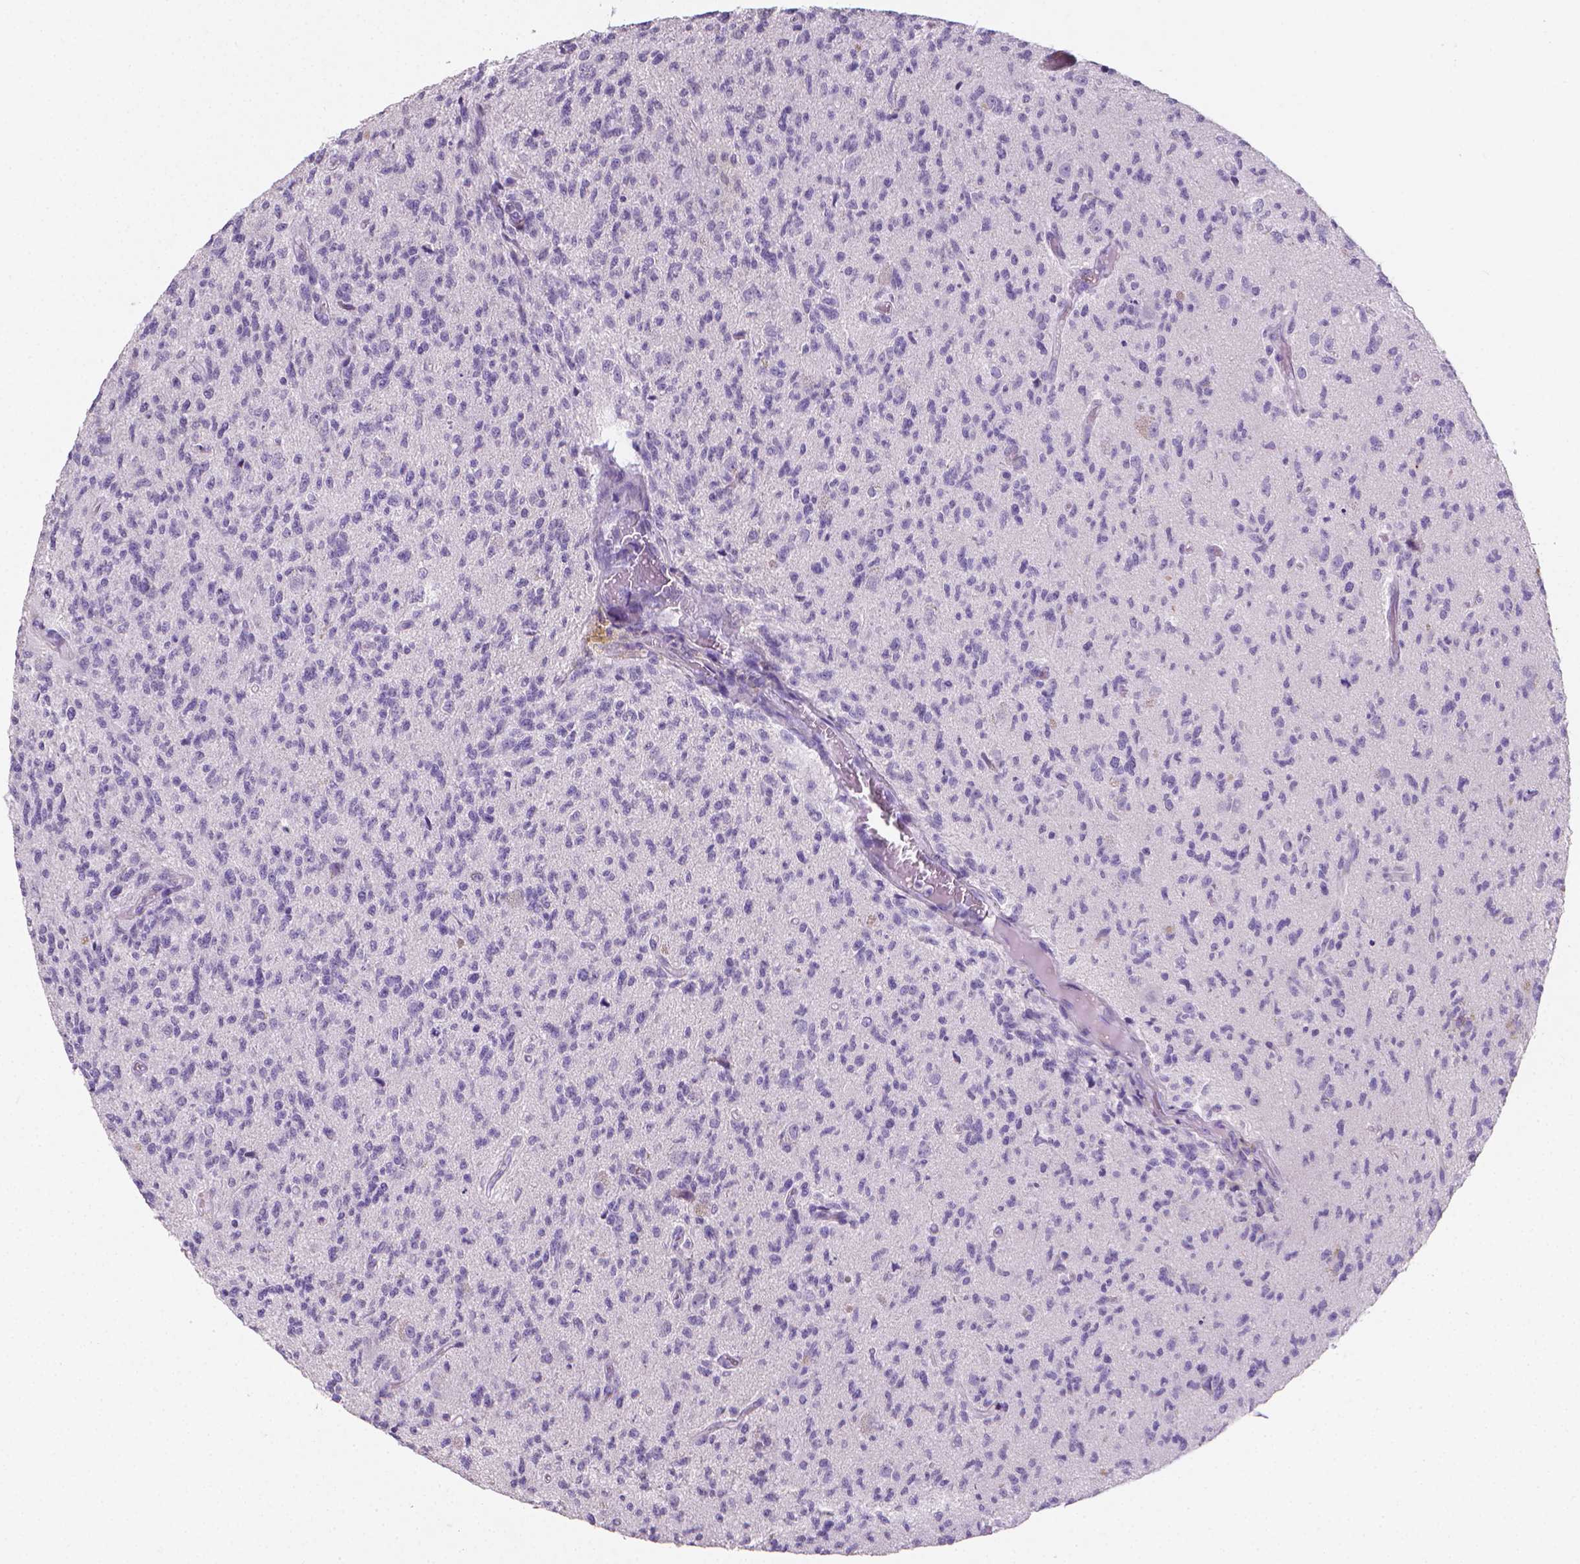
{"staining": {"intensity": "negative", "quantity": "none", "location": "none"}, "tissue": "glioma", "cell_type": "Tumor cells", "image_type": "cancer", "snomed": [{"axis": "morphology", "description": "Glioma, malignant, High grade"}, {"axis": "topography", "description": "Brain"}], "caption": "Immunohistochemical staining of glioma reveals no significant positivity in tumor cells.", "gene": "XPNPEP2", "patient": {"sex": "male", "age": 56}}